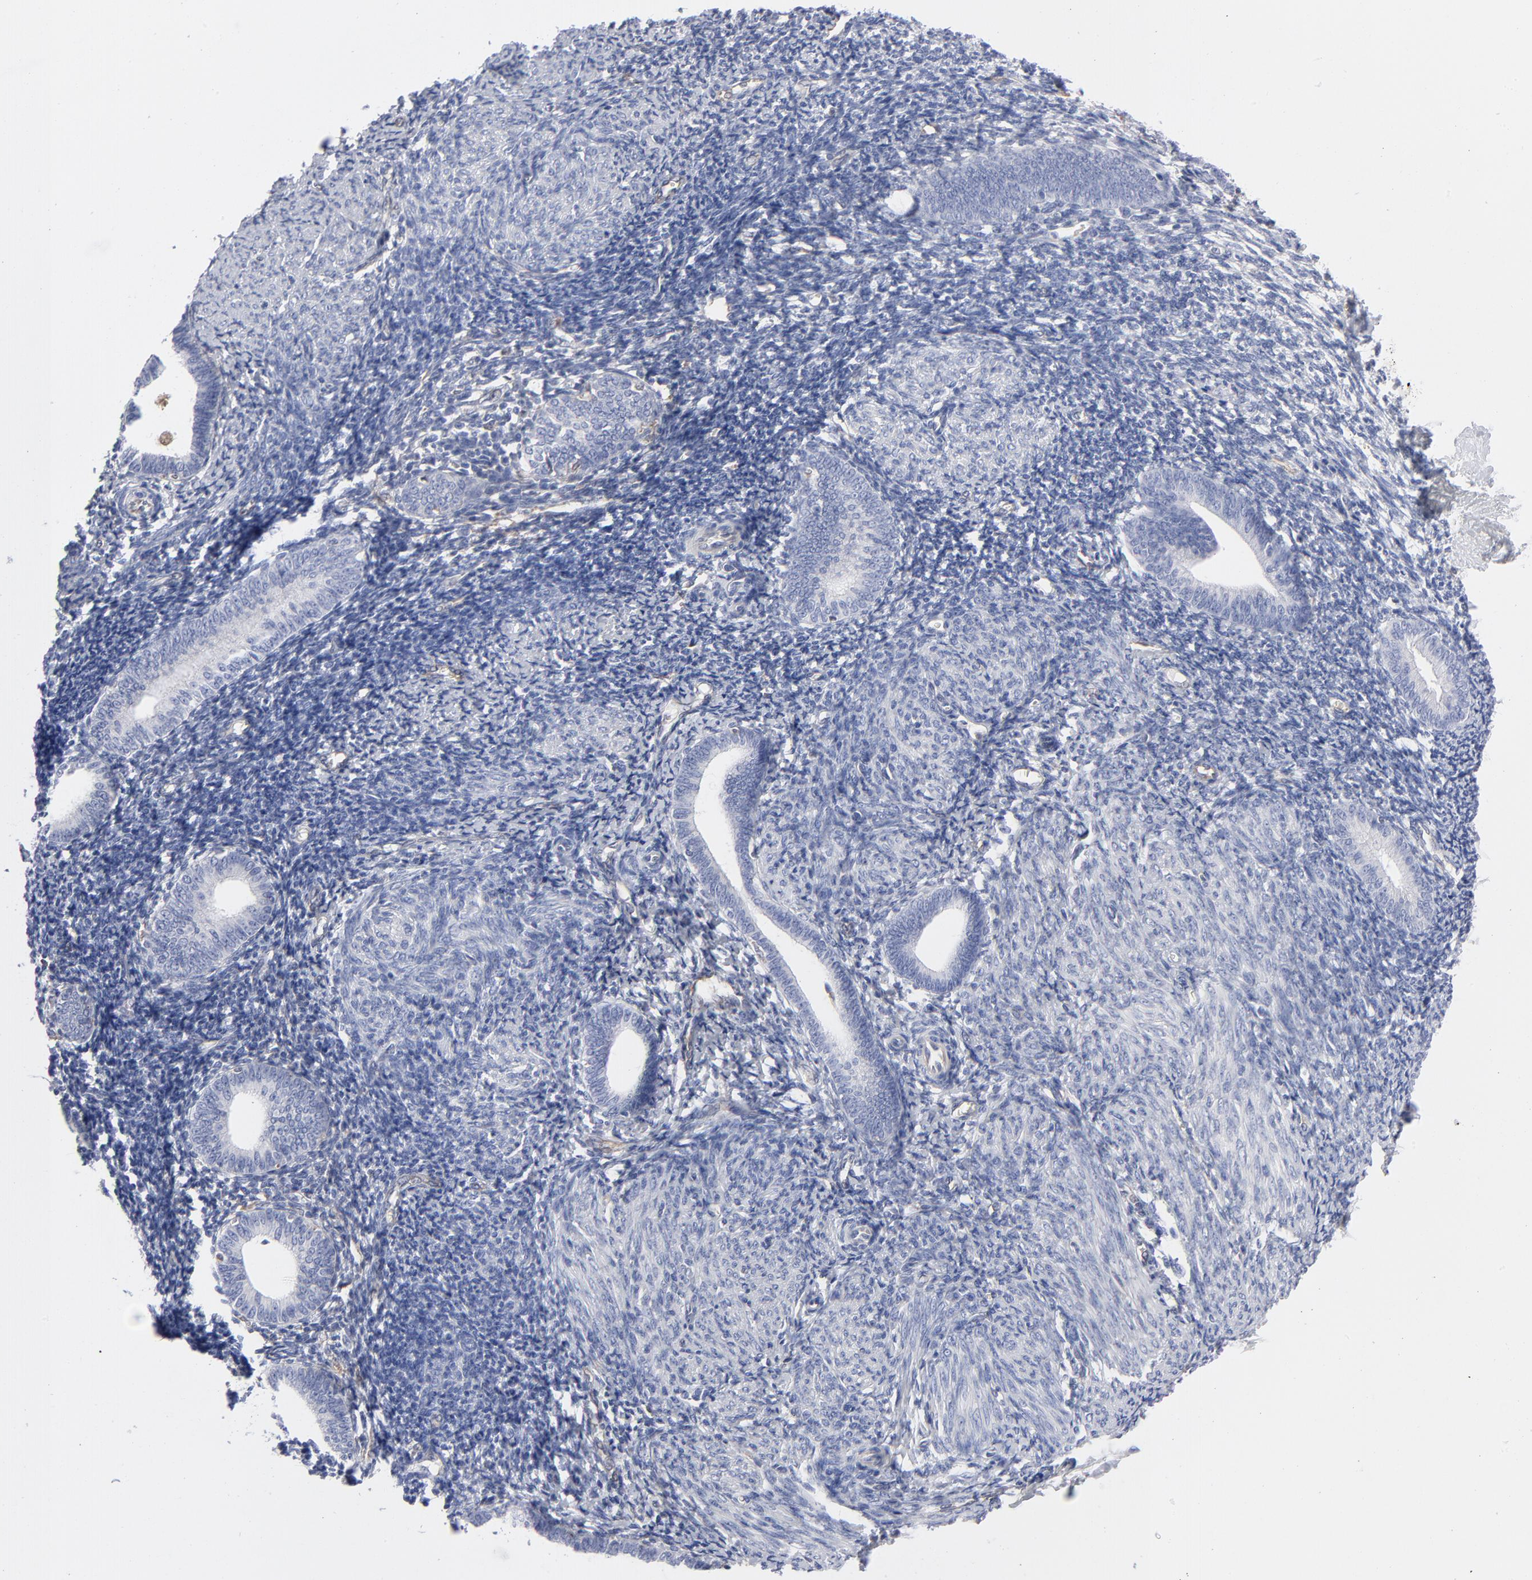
{"staining": {"intensity": "negative", "quantity": "none", "location": "none"}, "tissue": "endometrium", "cell_type": "Cells in endometrial stroma", "image_type": "normal", "snomed": [{"axis": "morphology", "description": "Normal tissue, NOS"}, {"axis": "topography", "description": "Endometrium"}], "caption": "Endometrium was stained to show a protein in brown. There is no significant expression in cells in endometrial stroma. (Stains: DAB immunohistochemistry (IHC) with hematoxylin counter stain, Microscopy: brightfield microscopy at high magnification).", "gene": "ARRB1", "patient": {"sex": "female", "age": 57}}